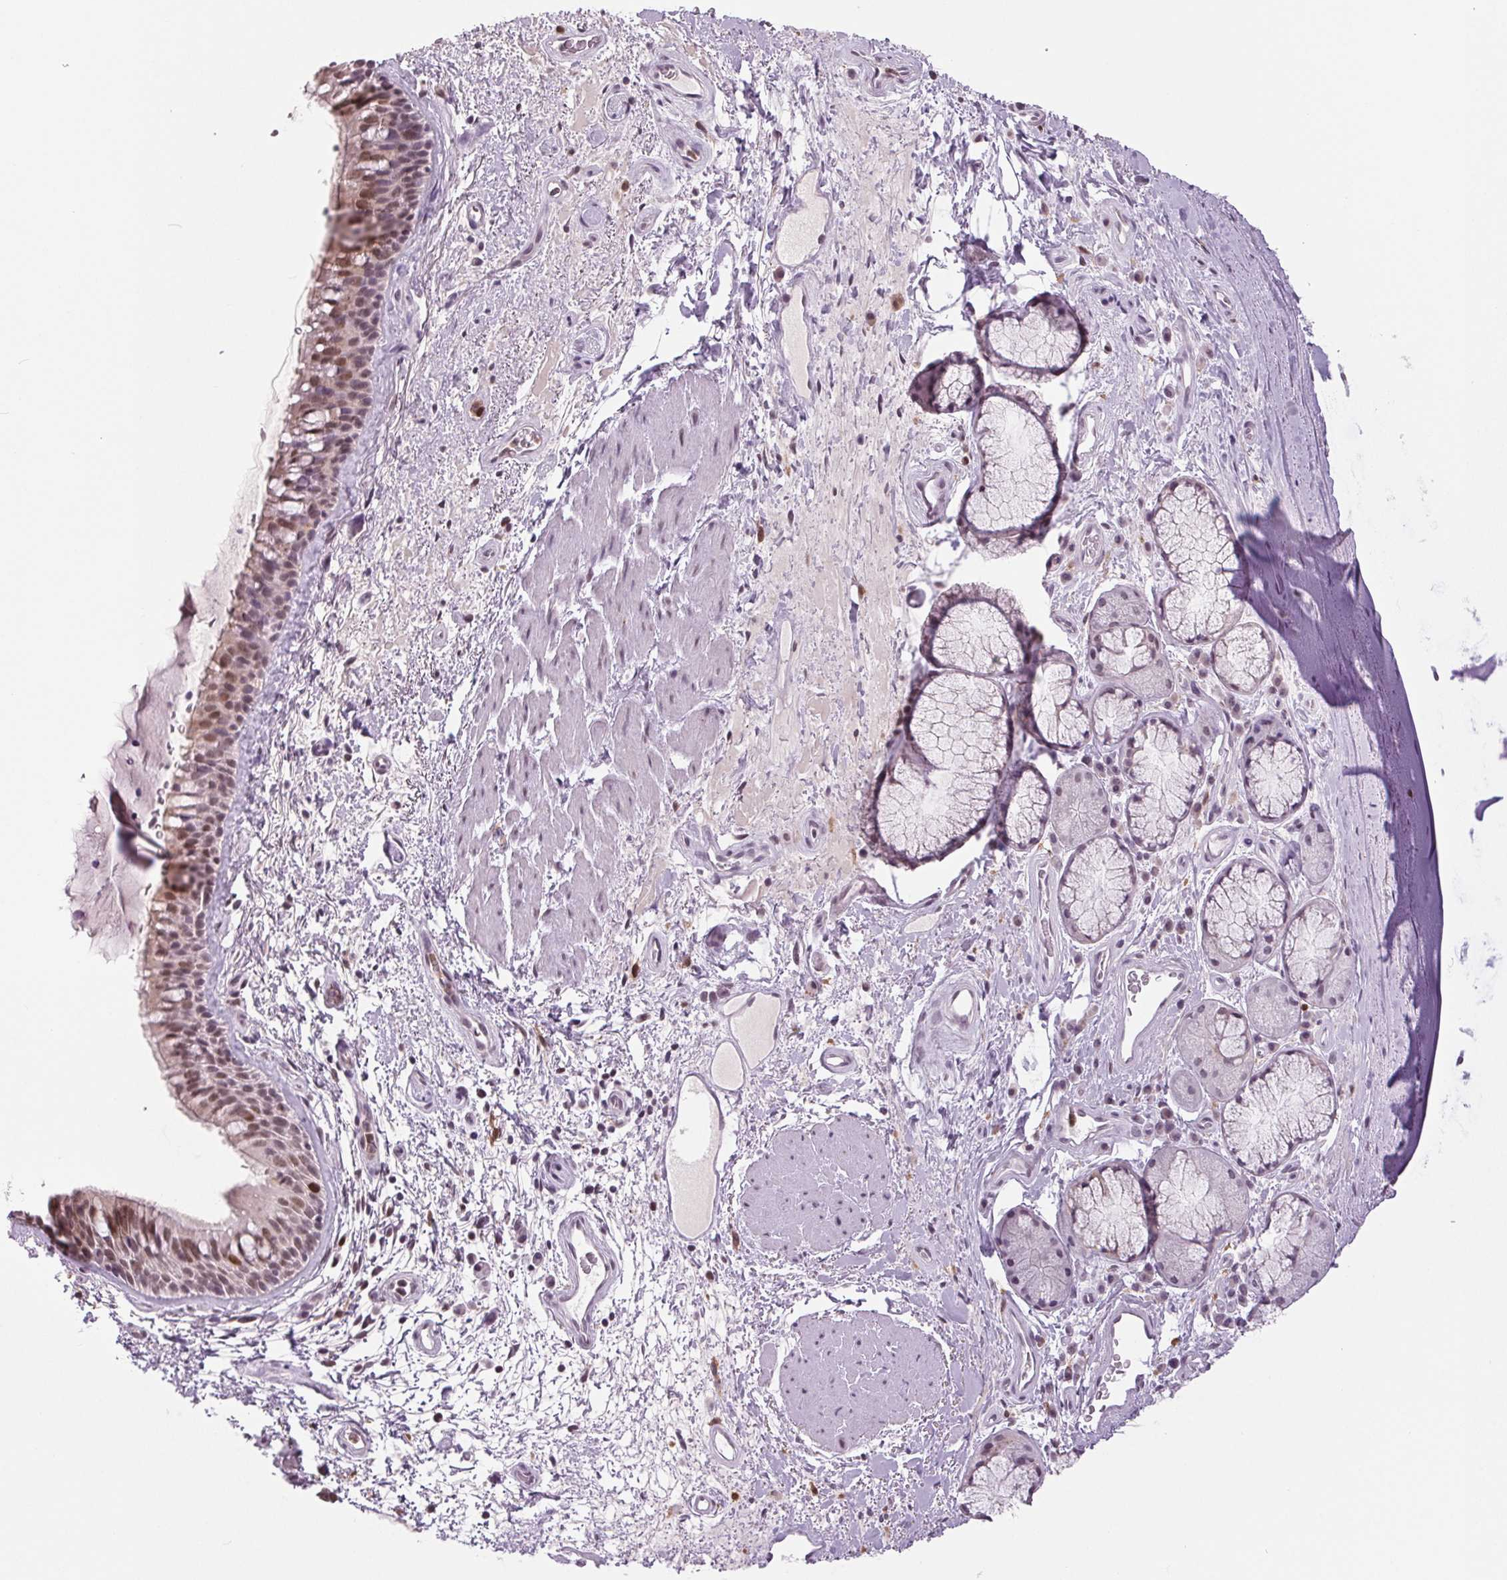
{"staining": {"intensity": "moderate", "quantity": ">75%", "location": "nuclear"}, "tissue": "bronchus", "cell_type": "Respiratory epithelial cells", "image_type": "normal", "snomed": [{"axis": "morphology", "description": "Normal tissue, NOS"}, {"axis": "topography", "description": "Bronchus"}], "caption": "Immunohistochemistry (IHC) photomicrograph of unremarkable bronchus stained for a protein (brown), which shows medium levels of moderate nuclear expression in about >75% of respiratory epithelial cells.", "gene": "SMIM6", "patient": {"sex": "male", "age": 48}}